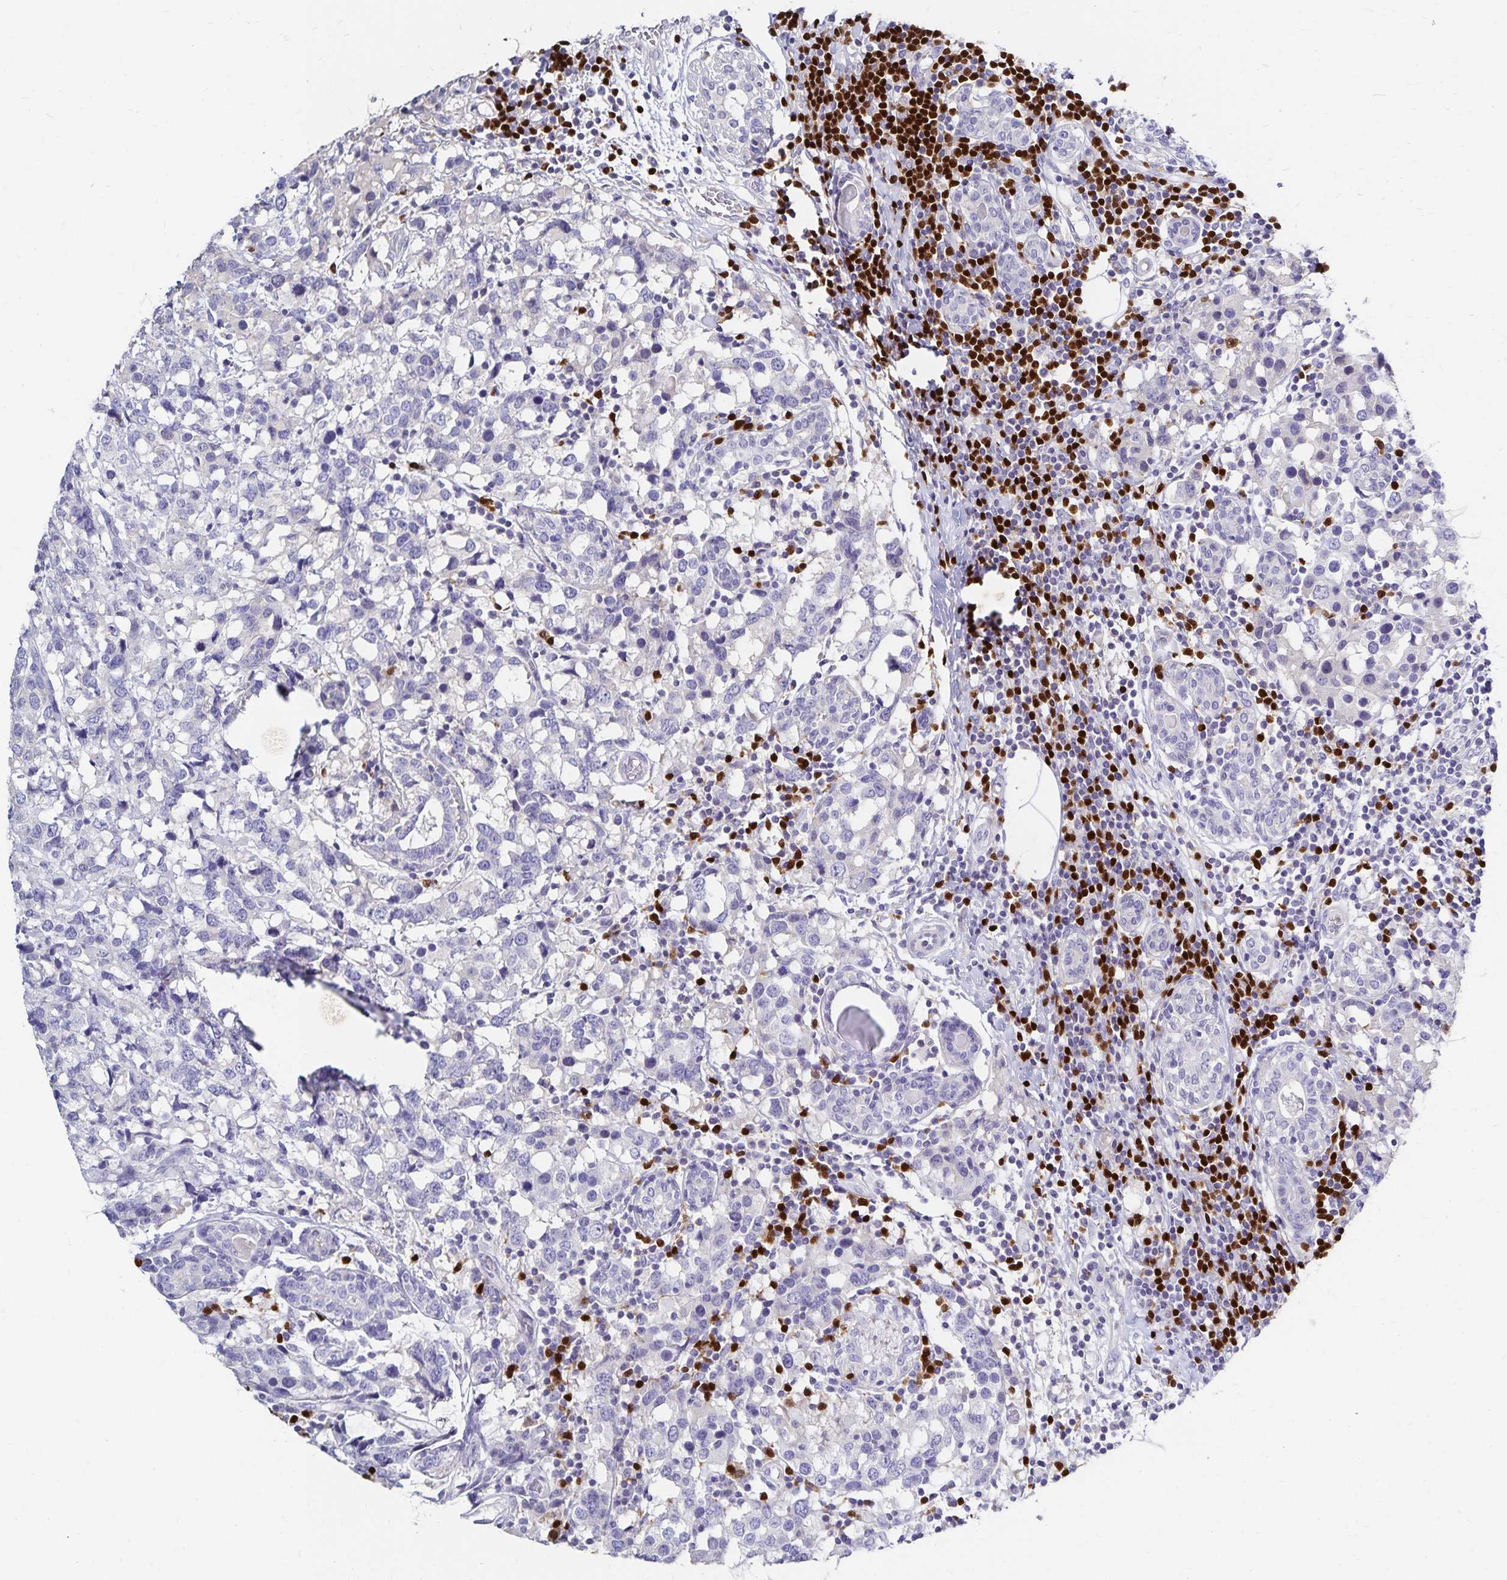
{"staining": {"intensity": "negative", "quantity": "none", "location": "none"}, "tissue": "breast cancer", "cell_type": "Tumor cells", "image_type": "cancer", "snomed": [{"axis": "morphology", "description": "Lobular carcinoma"}, {"axis": "topography", "description": "Breast"}], "caption": "Tumor cells are negative for brown protein staining in breast cancer.", "gene": "PAX5", "patient": {"sex": "female", "age": 59}}